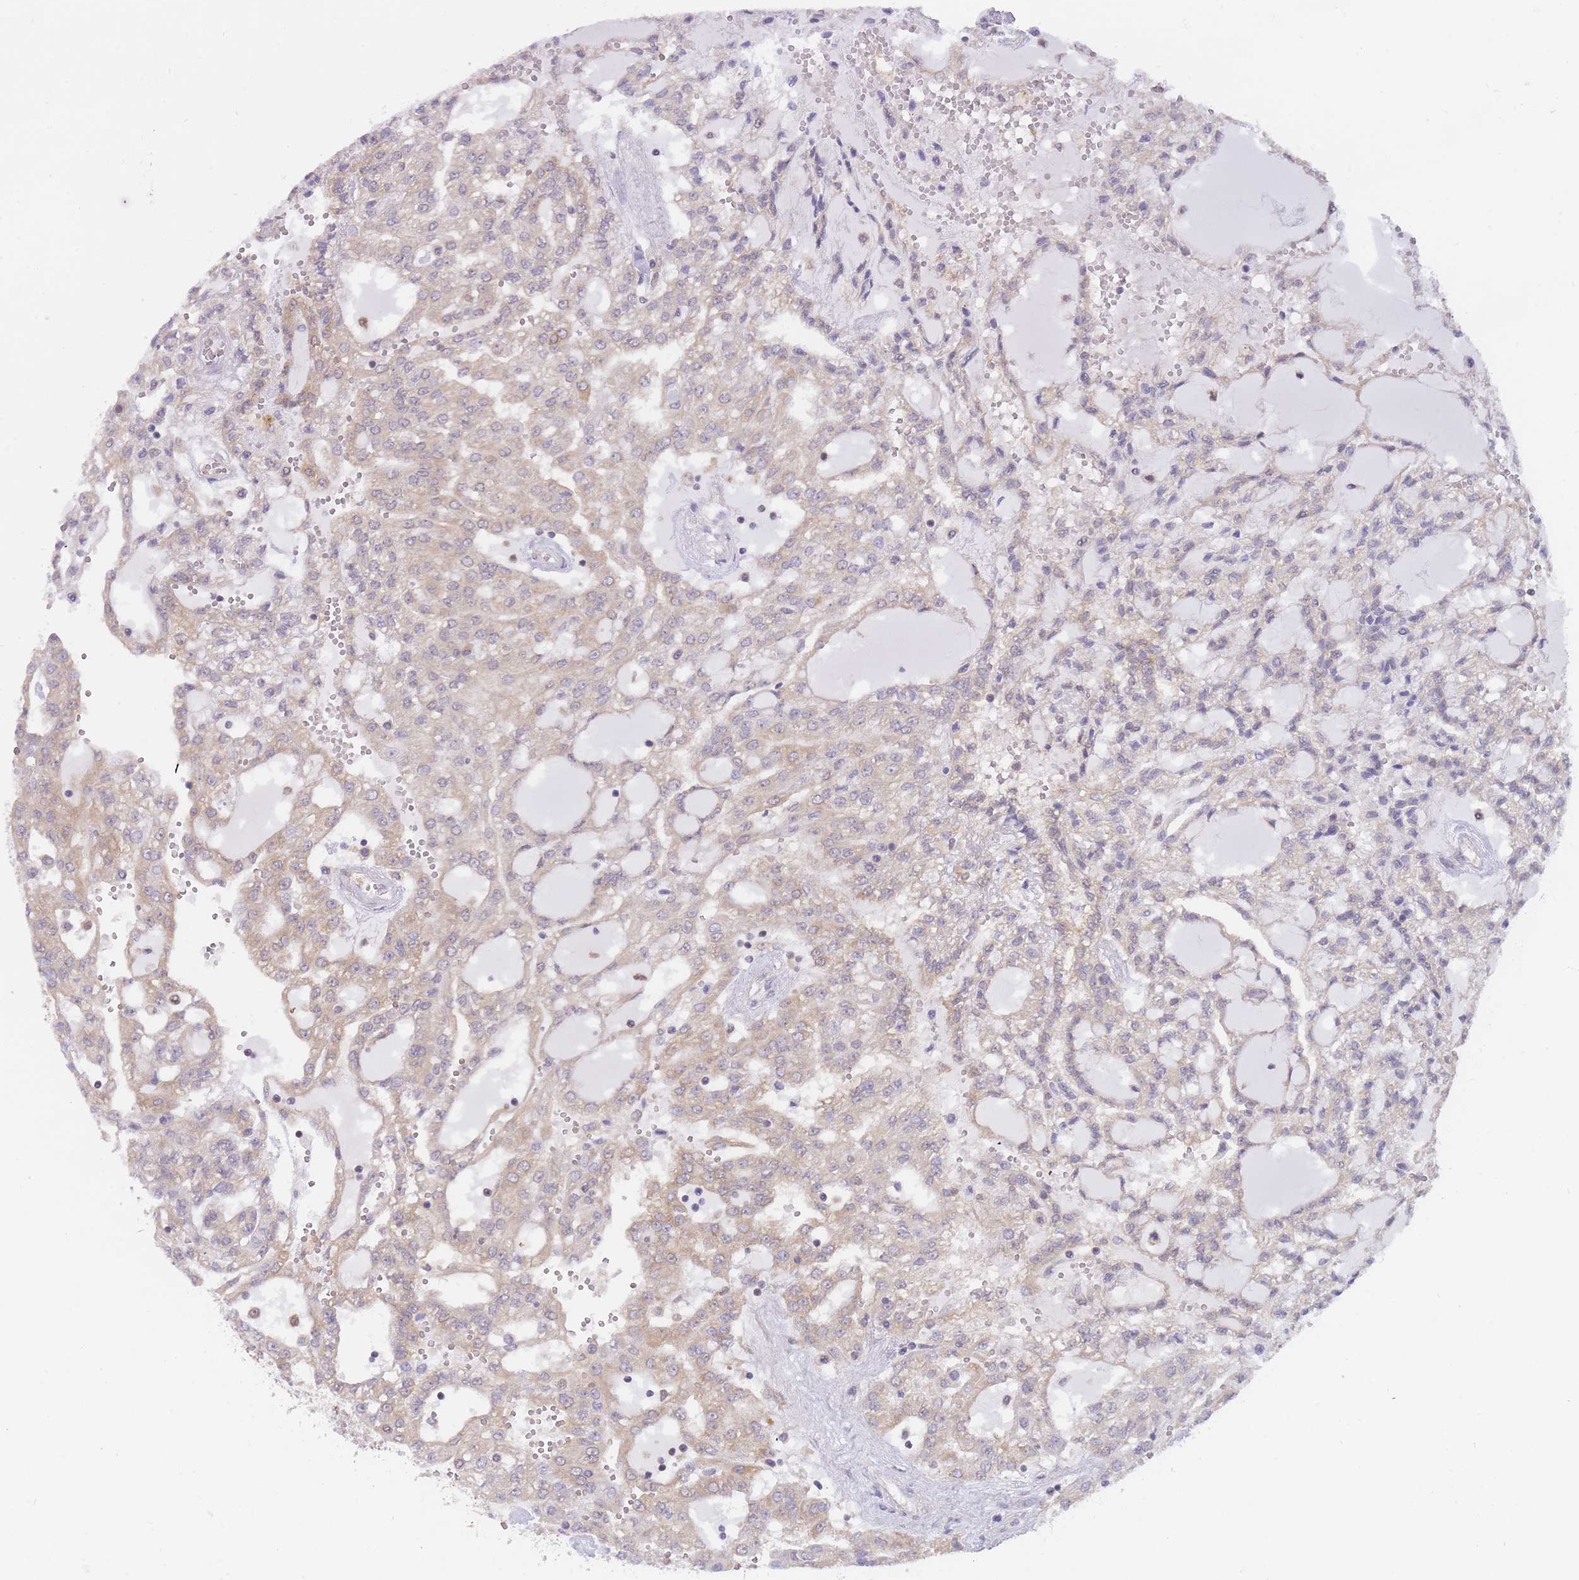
{"staining": {"intensity": "negative", "quantity": "none", "location": "none"}, "tissue": "renal cancer", "cell_type": "Tumor cells", "image_type": "cancer", "snomed": [{"axis": "morphology", "description": "Adenocarcinoma, NOS"}, {"axis": "topography", "description": "Kidney"}], "caption": "This histopathology image is of renal cancer stained with IHC to label a protein in brown with the nuclei are counter-stained blue. There is no staining in tumor cells.", "gene": "NSFL1C", "patient": {"sex": "male", "age": 63}}